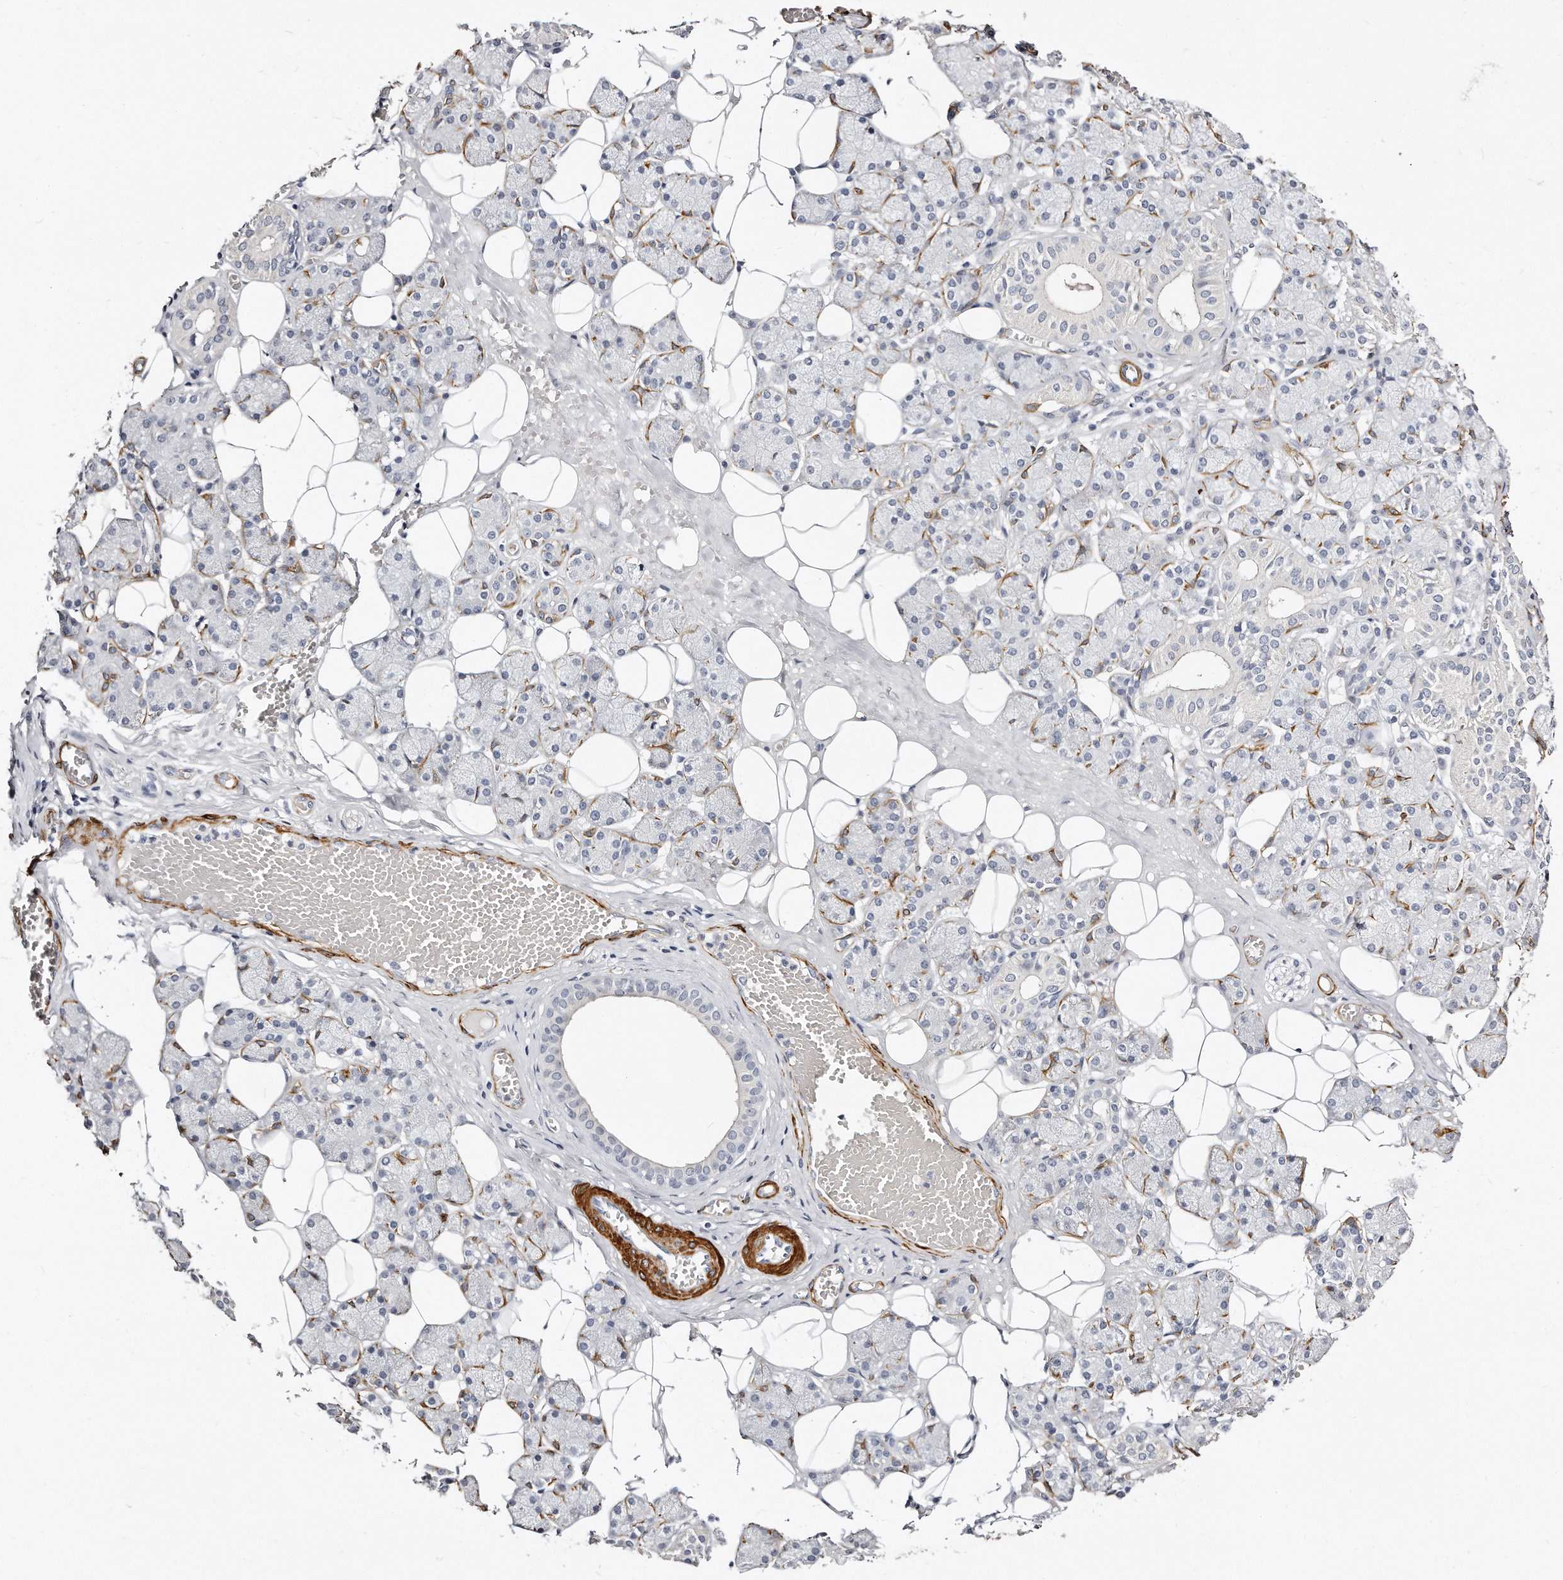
{"staining": {"intensity": "negative", "quantity": "none", "location": "none"}, "tissue": "salivary gland", "cell_type": "Glandular cells", "image_type": "normal", "snomed": [{"axis": "morphology", "description": "Normal tissue, NOS"}, {"axis": "topography", "description": "Salivary gland"}], "caption": "Glandular cells are negative for protein expression in benign human salivary gland. (IHC, brightfield microscopy, high magnification).", "gene": "LMOD1", "patient": {"sex": "female", "age": 33}}